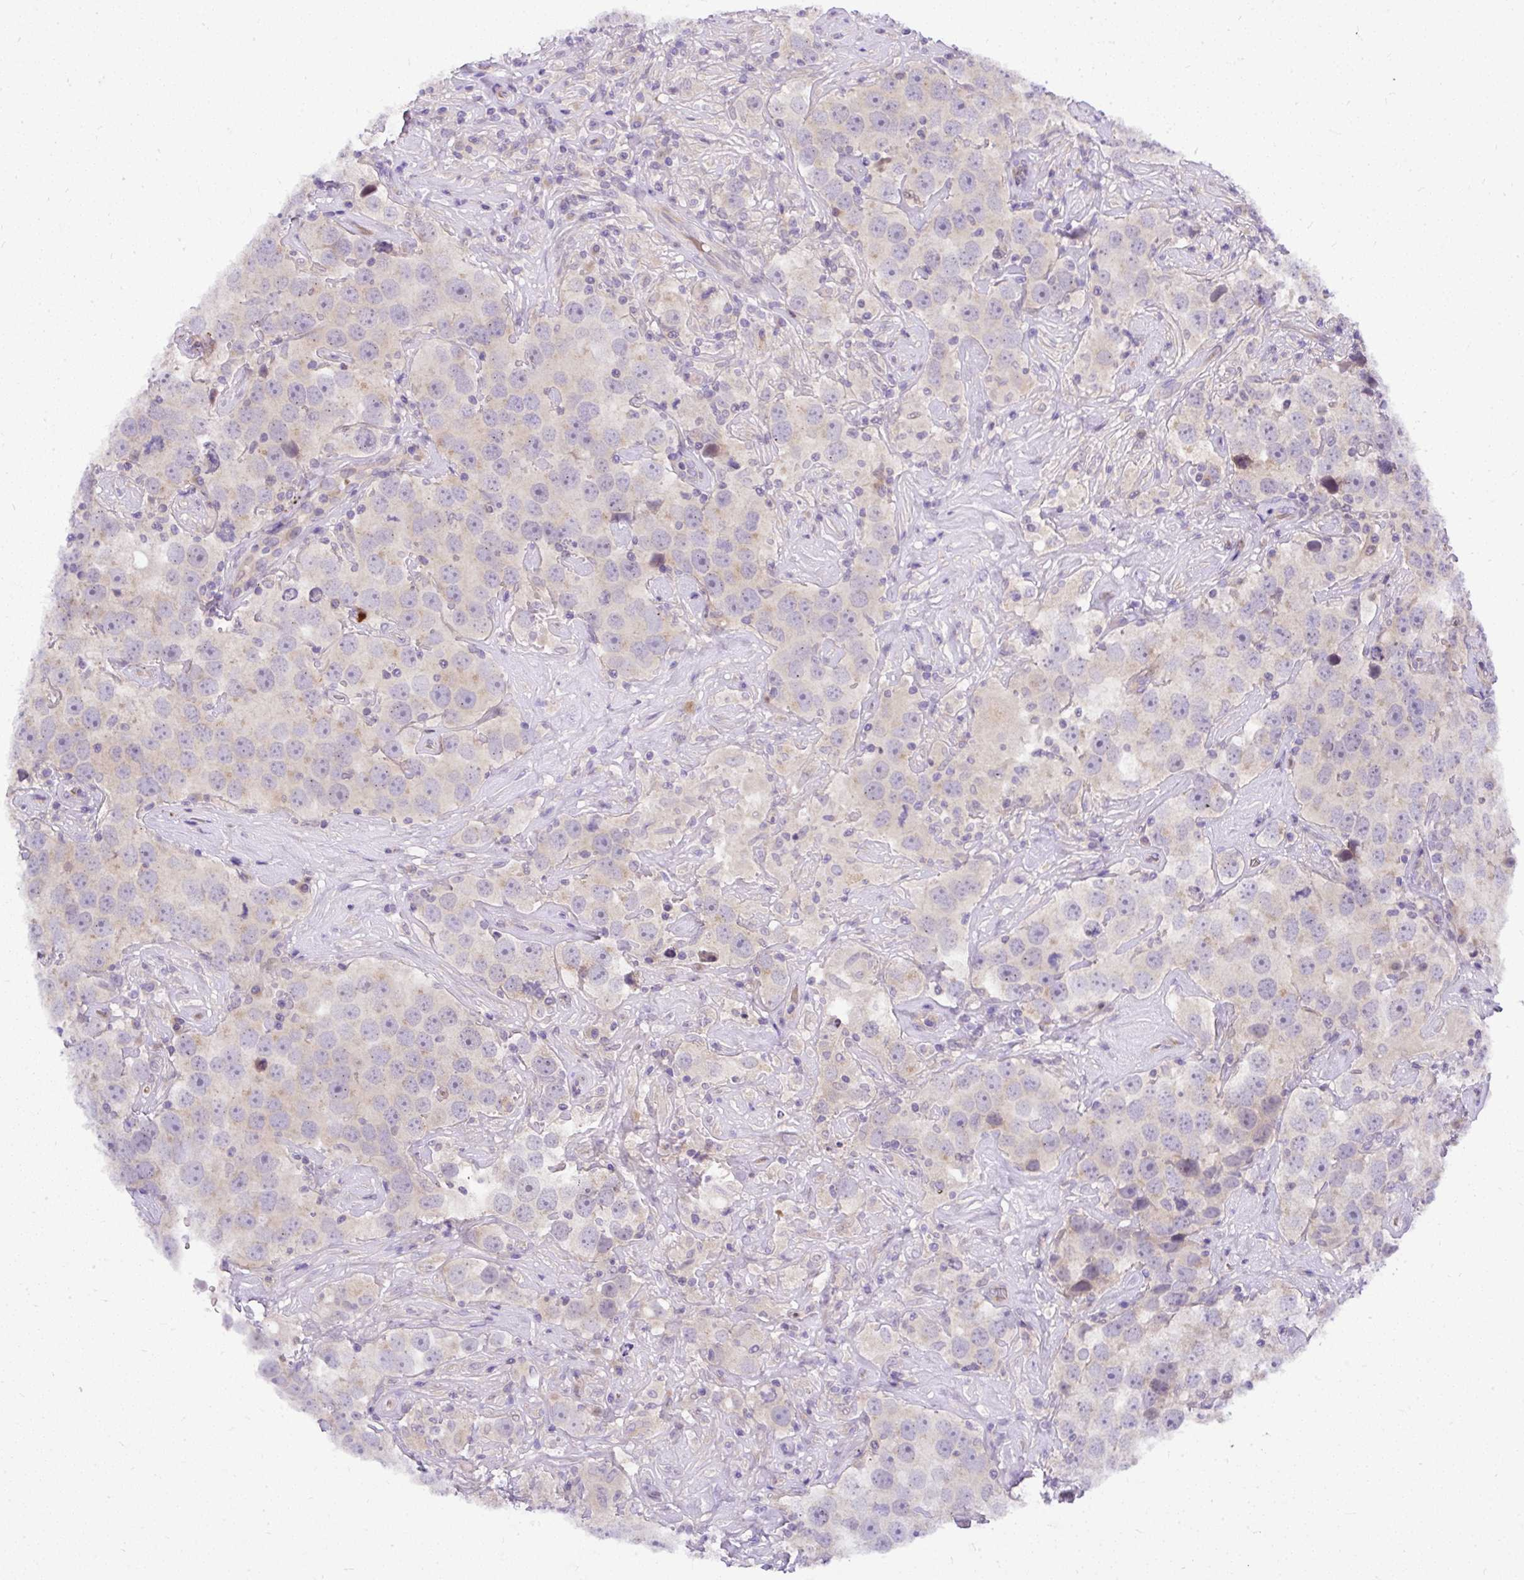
{"staining": {"intensity": "negative", "quantity": "none", "location": "none"}, "tissue": "testis cancer", "cell_type": "Tumor cells", "image_type": "cancer", "snomed": [{"axis": "morphology", "description": "Seminoma, NOS"}, {"axis": "topography", "description": "Testis"}], "caption": "Immunohistochemistry of human testis cancer (seminoma) reveals no expression in tumor cells.", "gene": "DEPDC5", "patient": {"sex": "male", "age": 49}}